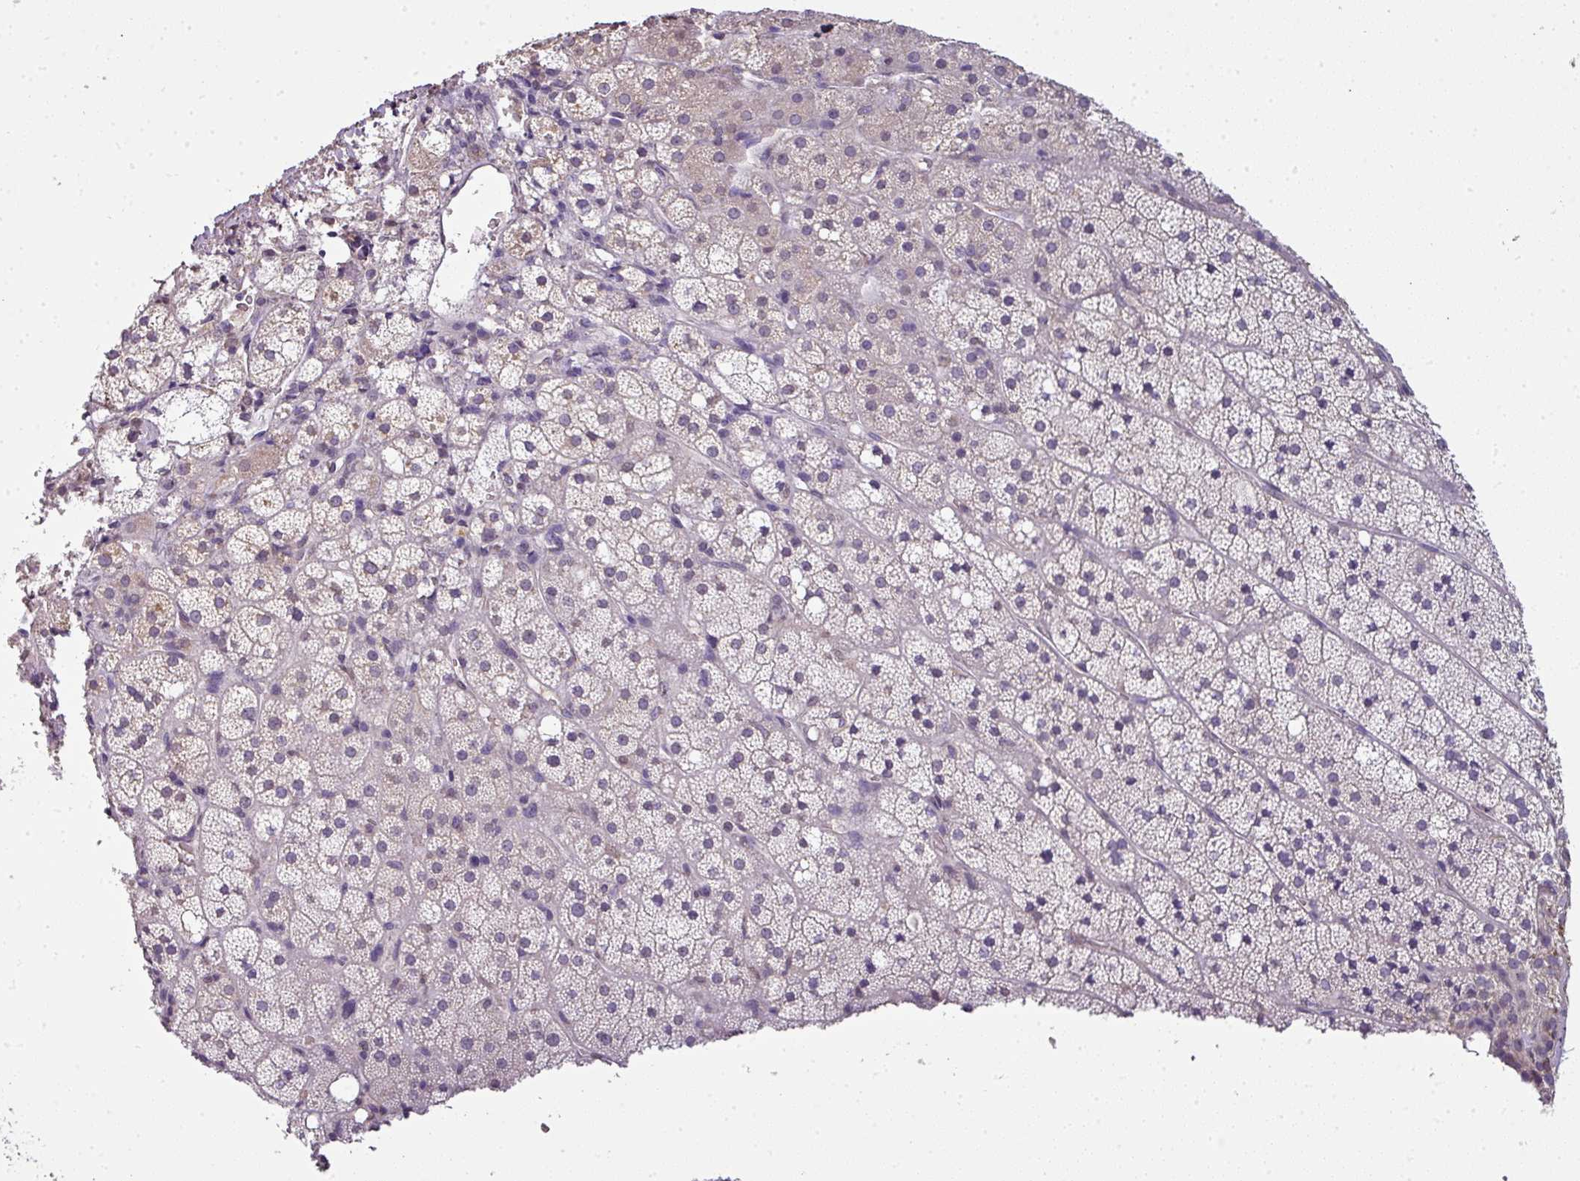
{"staining": {"intensity": "negative", "quantity": "none", "location": "none"}, "tissue": "adrenal gland", "cell_type": "Glandular cells", "image_type": "normal", "snomed": [{"axis": "morphology", "description": "Normal tissue, NOS"}, {"axis": "topography", "description": "Adrenal gland"}], "caption": "Human adrenal gland stained for a protein using immunohistochemistry displays no staining in glandular cells.", "gene": "JPH2", "patient": {"sex": "male", "age": 53}}